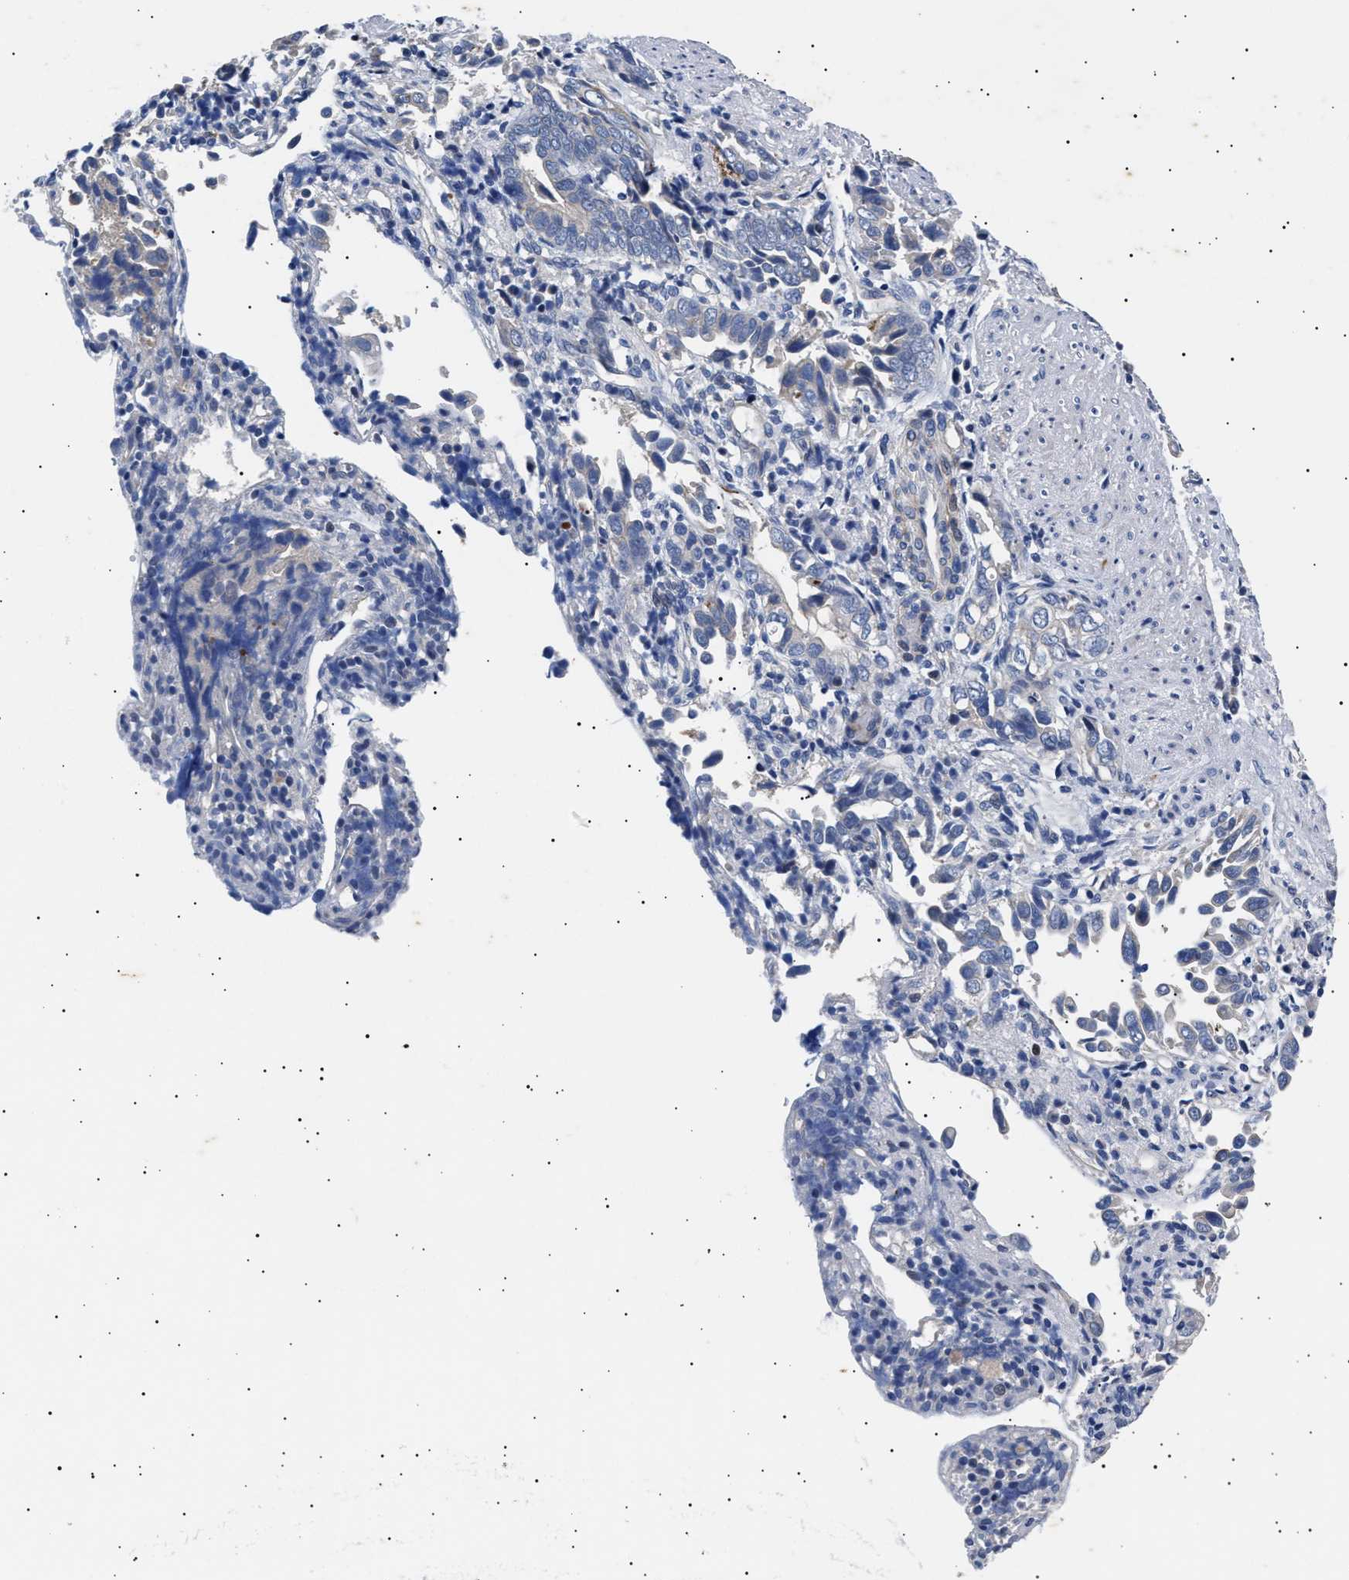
{"staining": {"intensity": "negative", "quantity": "none", "location": "none"}, "tissue": "liver cancer", "cell_type": "Tumor cells", "image_type": "cancer", "snomed": [{"axis": "morphology", "description": "Cholangiocarcinoma"}, {"axis": "topography", "description": "Liver"}], "caption": "DAB (3,3'-diaminobenzidine) immunohistochemical staining of liver cancer reveals no significant staining in tumor cells. The staining was performed using DAB (3,3'-diaminobenzidine) to visualize the protein expression in brown, while the nuclei were stained in blue with hematoxylin (Magnification: 20x).", "gene": "HEMGN", "patient": {"sex": "female", "age": 79}}